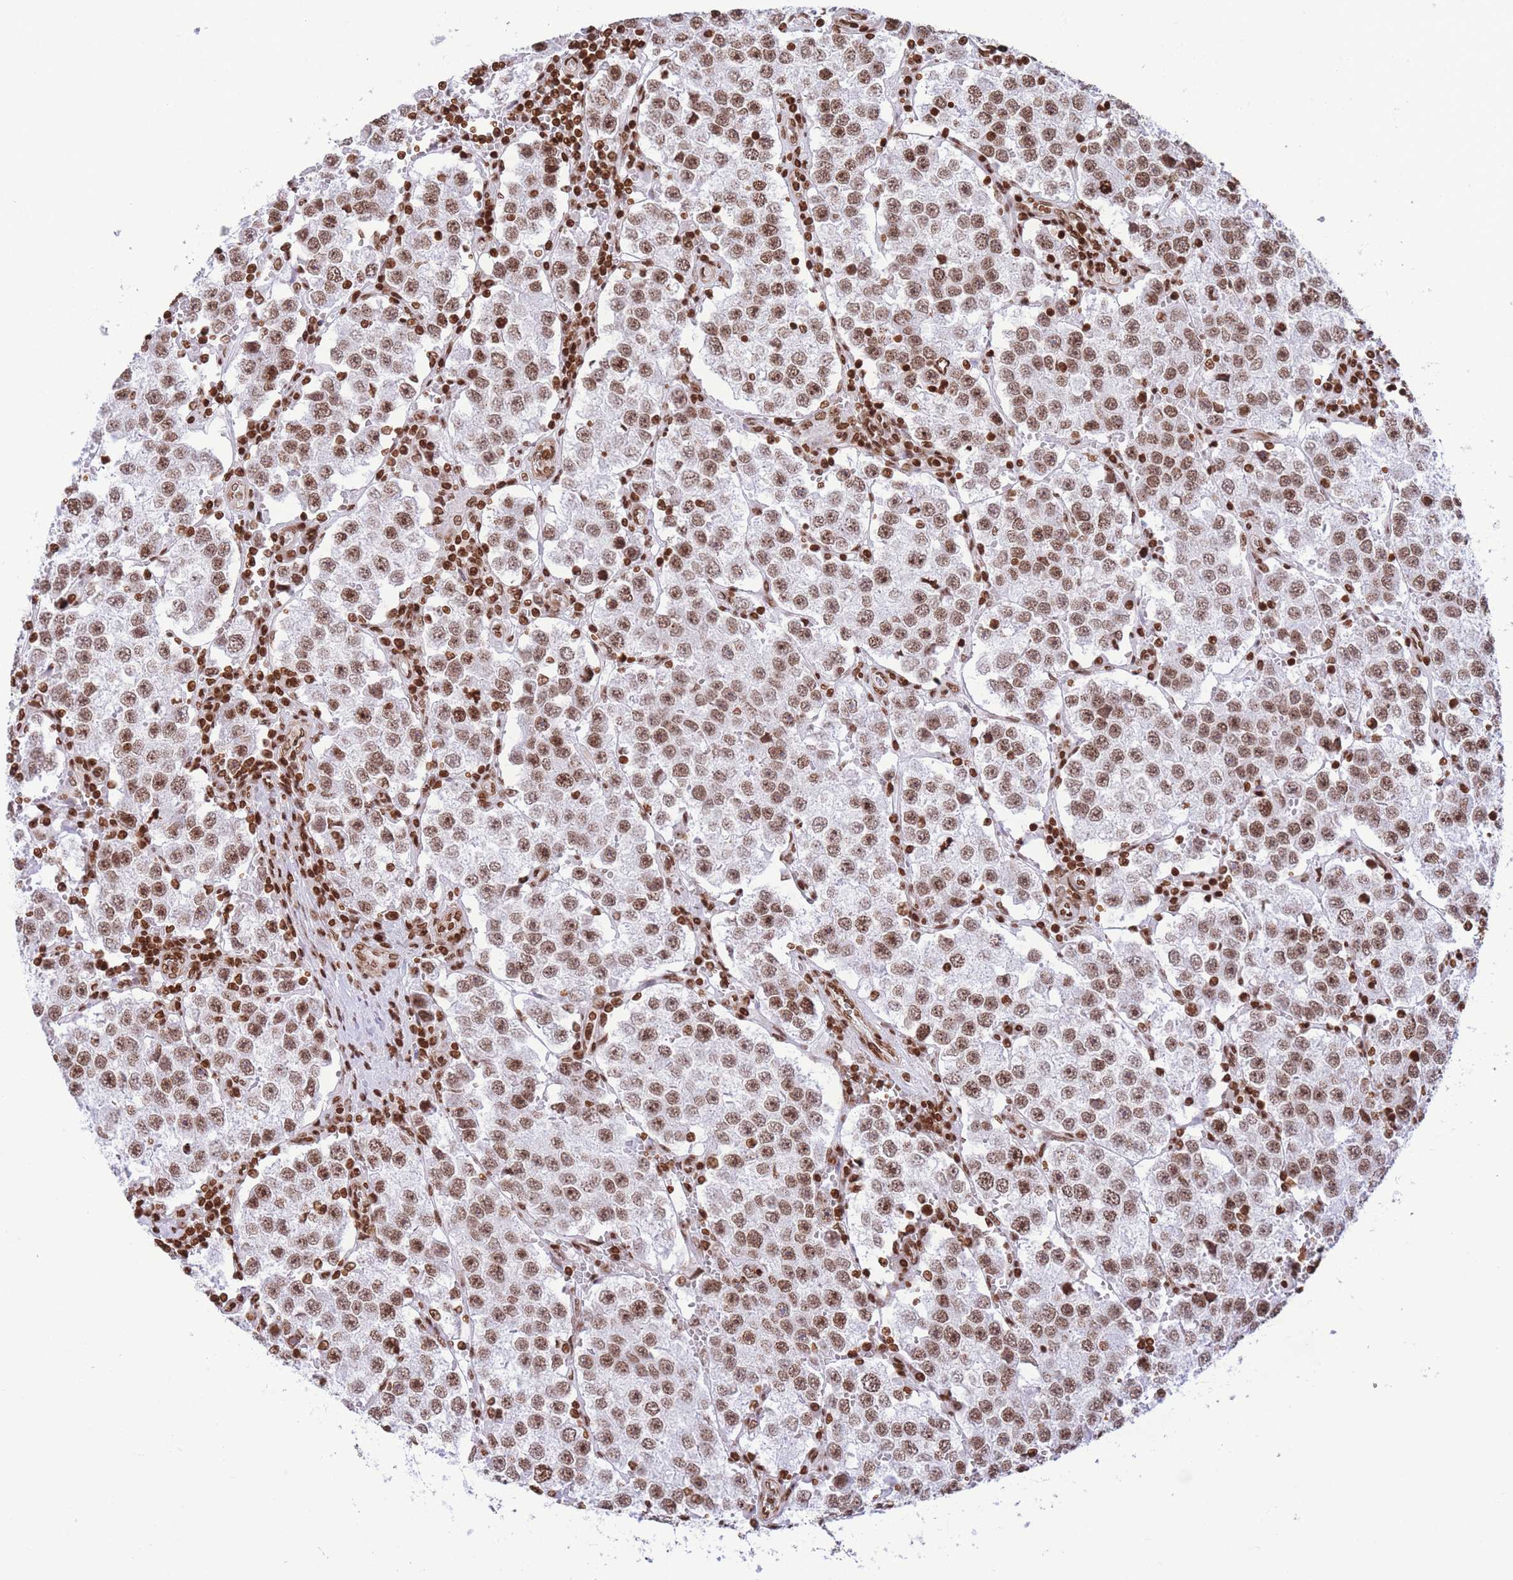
{"staining": {"intensity": "moderate", "quantity": ">75%", "location": "nuclear"}, "tissue": "testis cancer", "cell_type": "Tumor cells", "image_type": "cancer", "snomed": [{"axis": "morphology", "description": "Seminoma, NOS"}, {"axis": "topography", "description": "Testis"}], "caption": "A high-resolution micrograph shows immunohistochemistry staining of seminoma (testis), which demonstrates moderate nuclear staining in about >75% of tumor cells.", "gene": "H2BC11", "patient": {"sex": "male", "age": 37}}